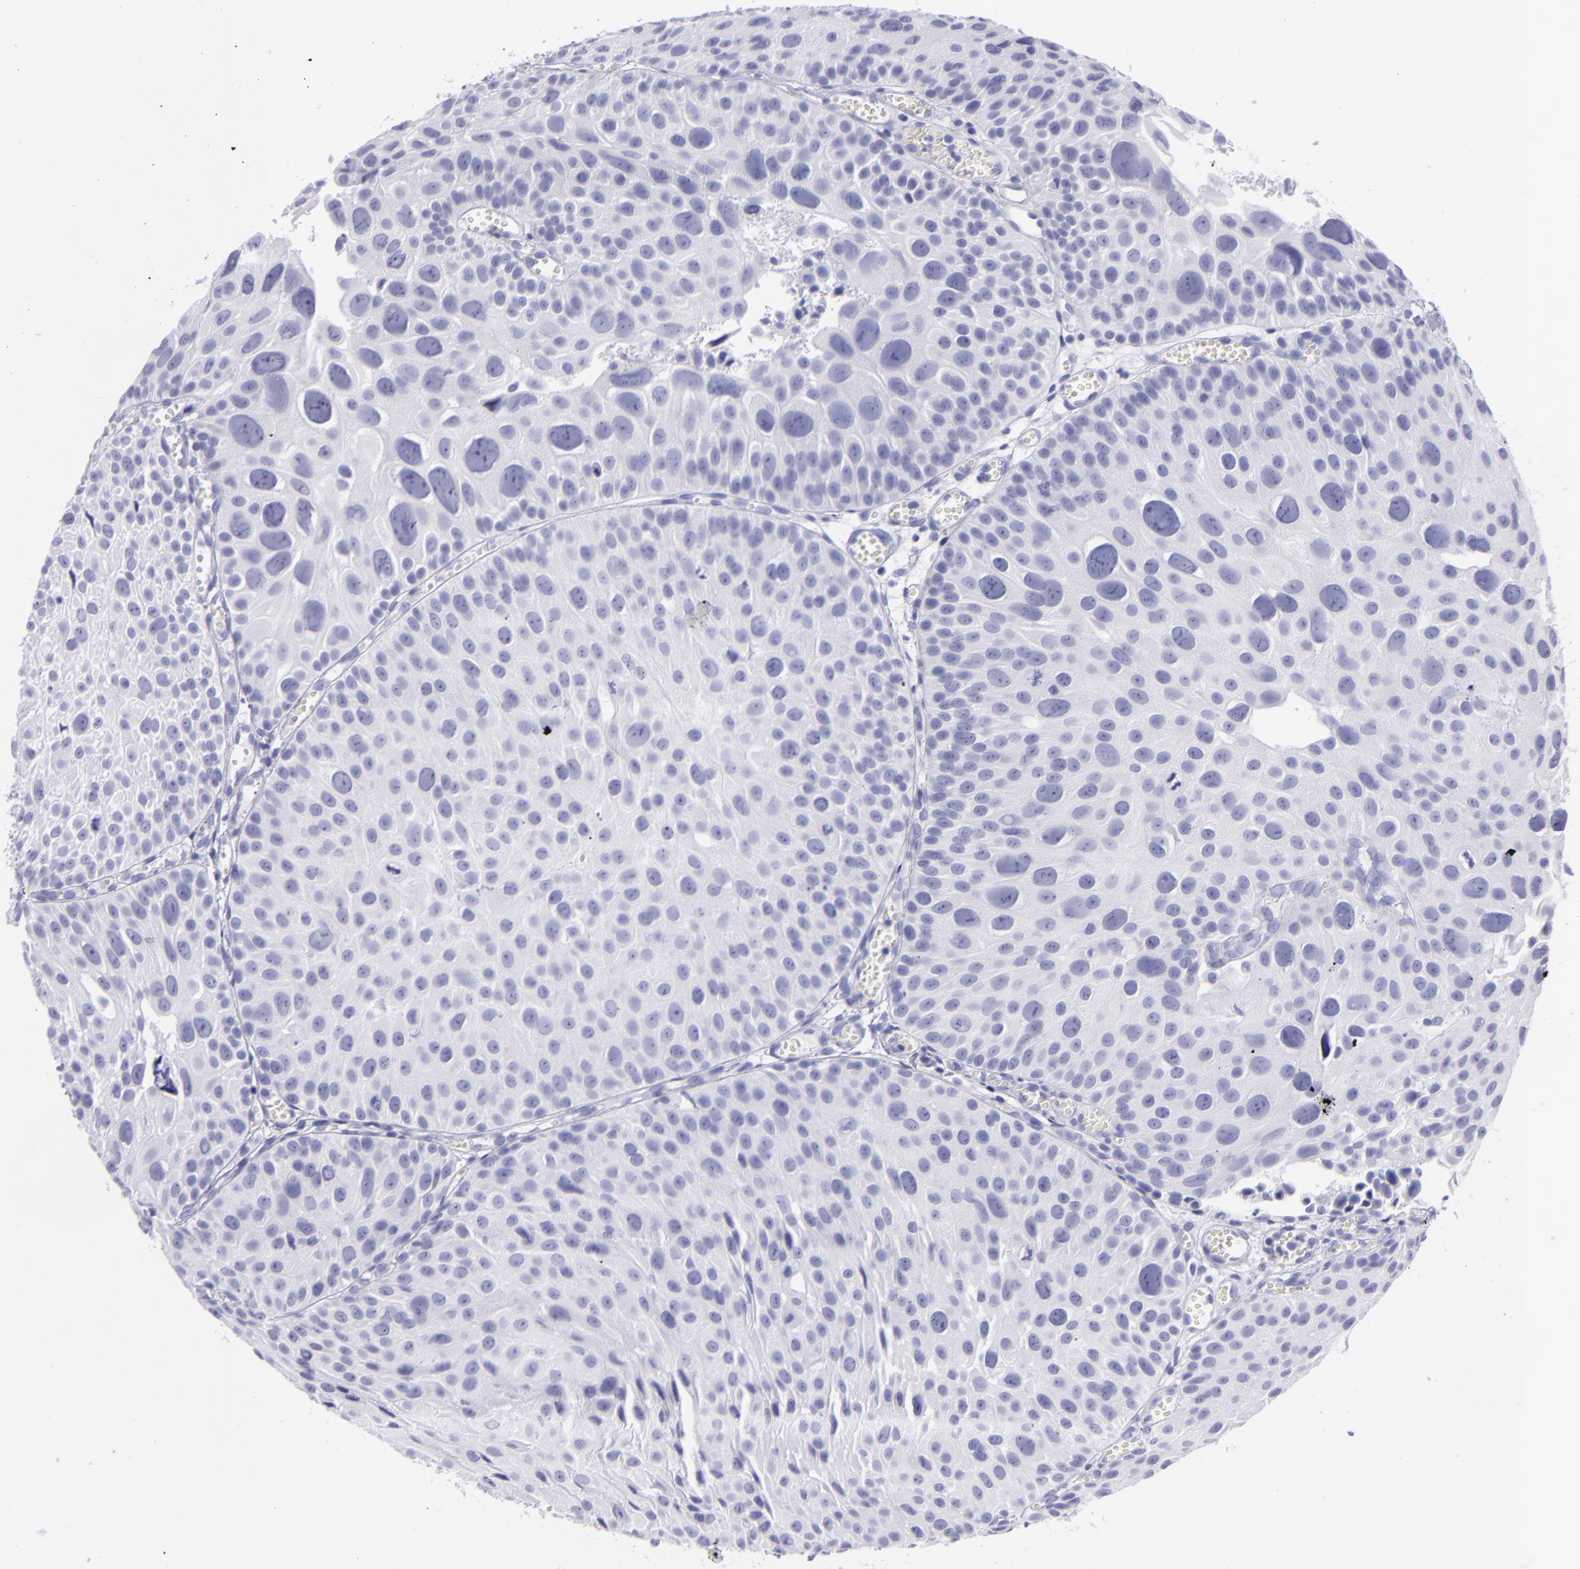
{"staining": {"intensity": "negative", "quantity": "none", "location": "none"}, "tissue": "urothelial cancer", "cell_type": "Tumor cells", "image_type": "cancer", "snomed": [{"axis": "morphology", "description": "Urothelial carcinoma, High grade"}, {"axis": "topography", "description": "Urinary bladder"}], "caption": "This is a image of immunohistochemistry (IHC) staining of urothelial cancer, which shows no positivity in tumor cells. (DAB (3,3'-diaminobenzidine) IHC, high magnification).", "gene": "PVALB", "patient": {"sex": "female", "age": 78}}